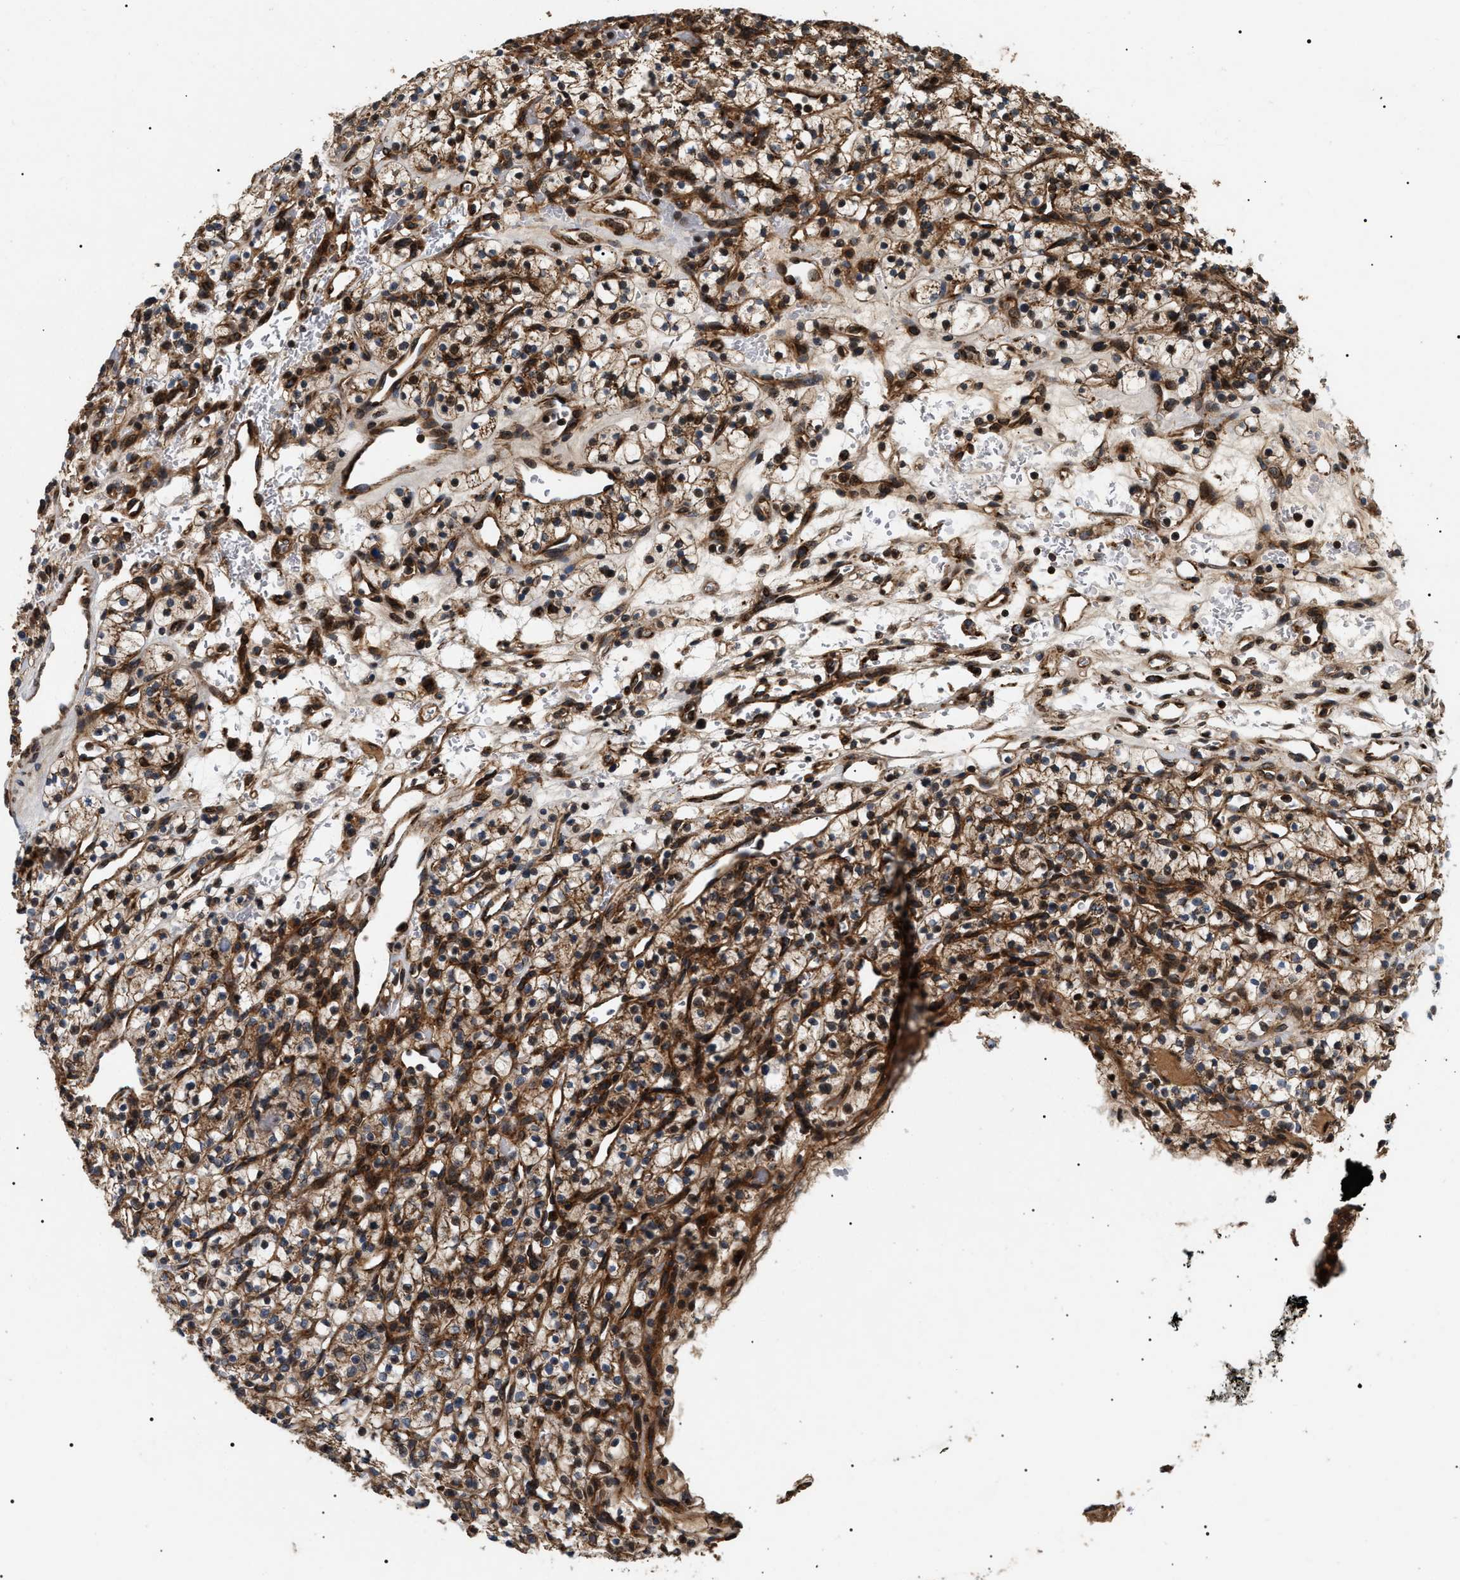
{"staining": {"intensity": "moderate", "quantity": ">75%", "location": "cytoplasmic/membranous,nuclear"}, "tissue": "renal cancer", "cell_type": "Tumor cells", "image_type": "cancer", "snomed": [{"axis": "morphology", "description": "Adenocarcinoma, NOS"}, {"axis": "topography", "description": "Kidney"}], "caption": "A histopathology image of adenocarcinoma (renal) stained for a protein exhibits moderate cytoplasmic/membranous and nuclear brown staining in tumor cells.", "gene": "ZBTB26", "patient": {"sex": "female", "age": 57}}